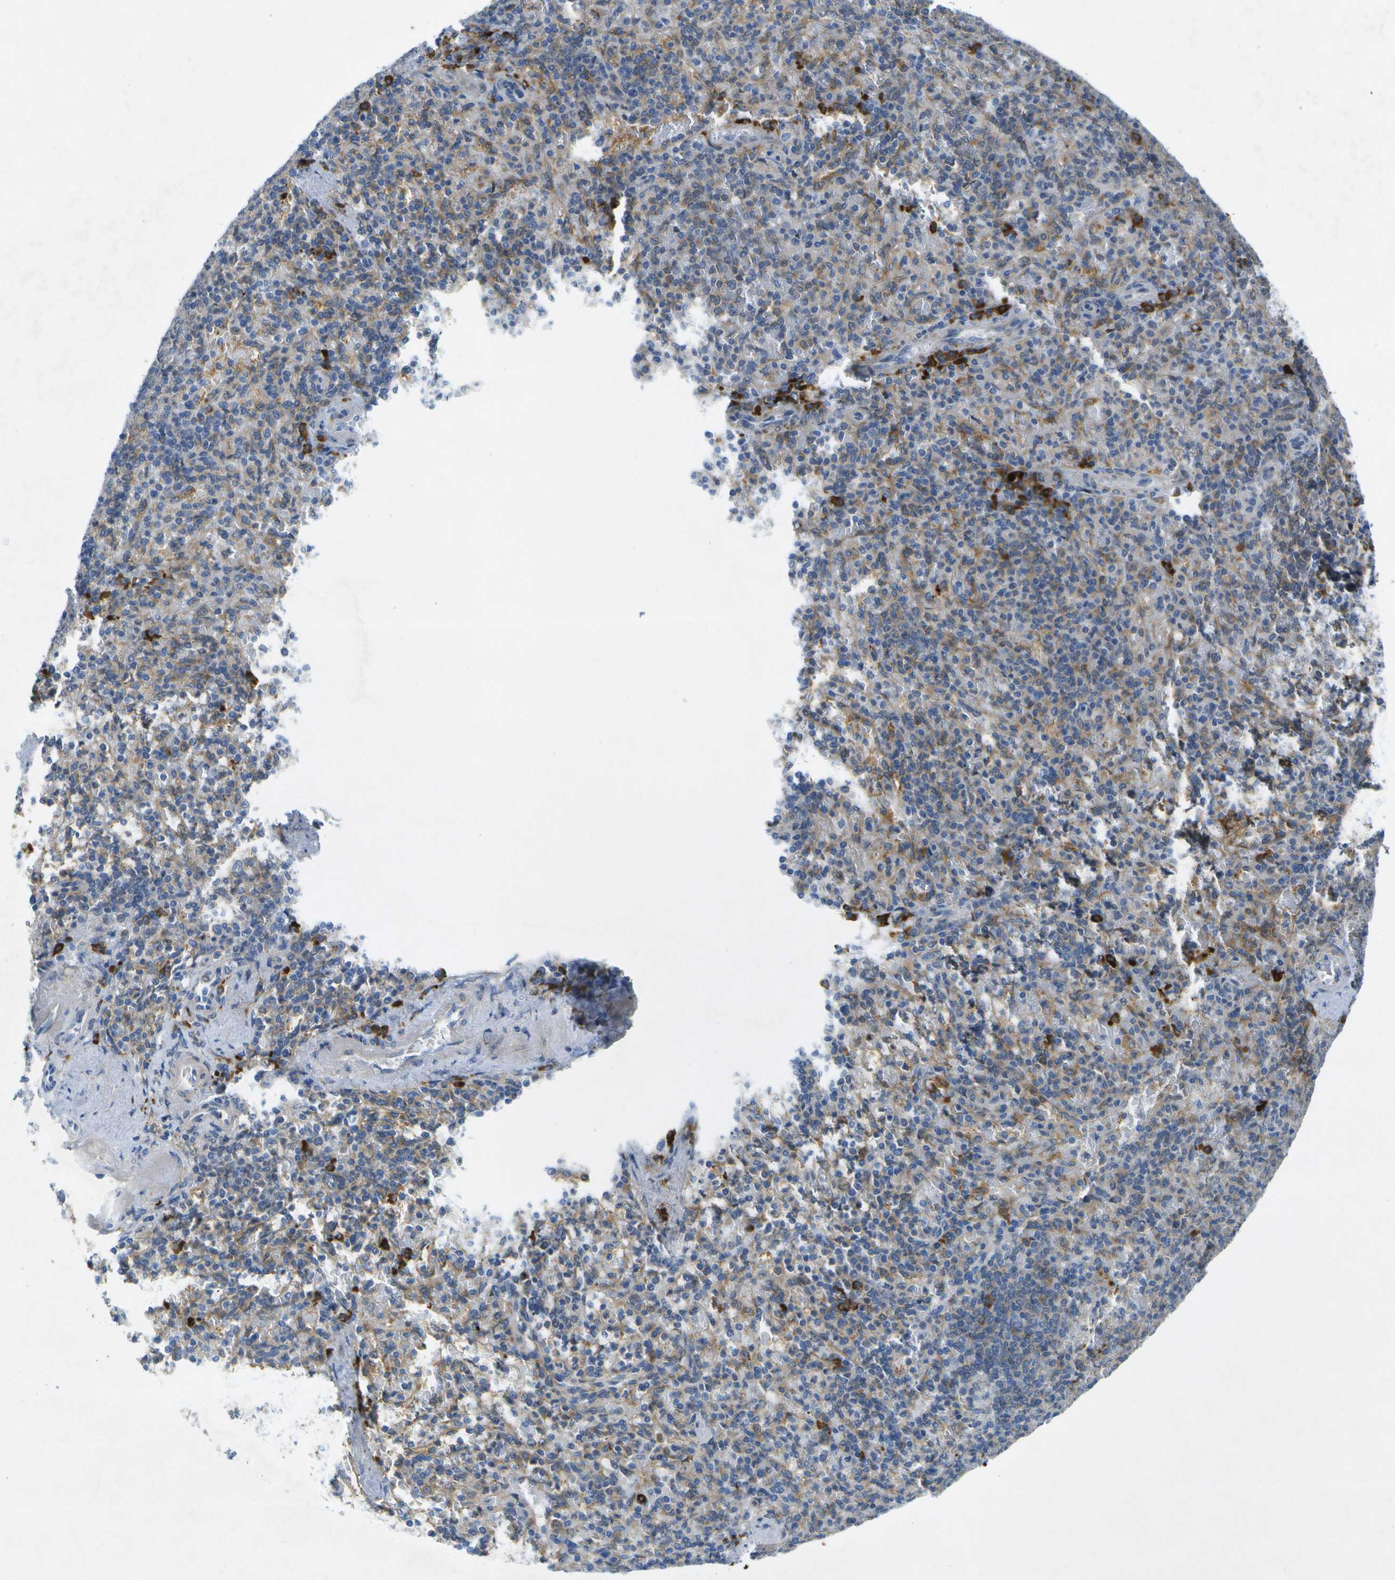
{"staining": {"intensity": "moderate", "quantity": "25%-75%", "location": "cytoplasmic/membranous"}, "tissue": "spleen", "cell_type": "Cells in red pulp", "image_type": "normal", "snomed": [{"axis": "morphology", "description": "Normal tissue, NOS"}, {"axis": "topography", "description": "Spleen"}], "caption": "This is a micrograph of IHC staining of benign spleen, which shows moderate expression in the cytoplasmic/membranous of cells in red pulp.", "gene": "WNK2", "patient": {"sex": "female", "age": 74}}